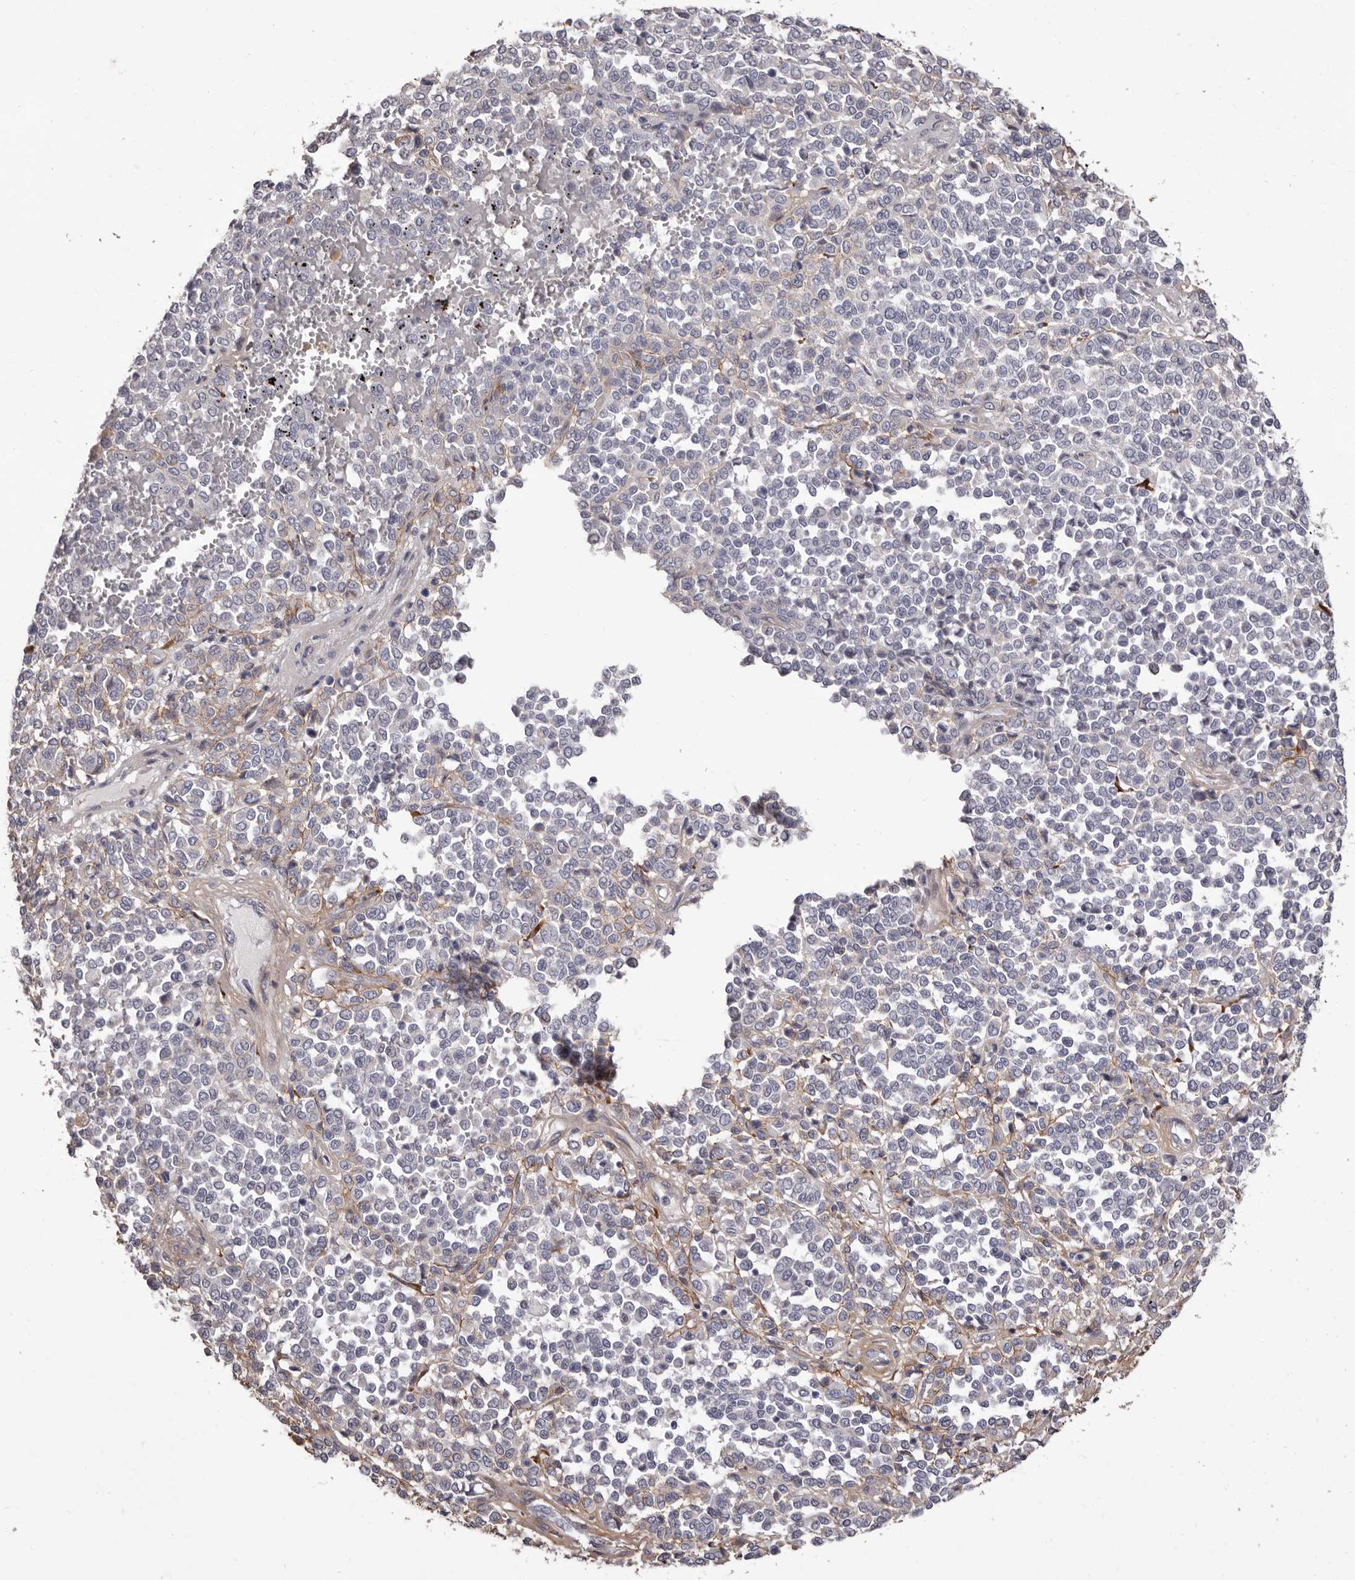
{"staining": {"intensity": "negative", "quantity": "none", "location": "none"}, "tissue": "melanoma", "cell_type": "Tumor cells", "image_type": "cancer", "snomed": [{"axis": "morphology", "description": "Malignant melanoma, Metastatic site"}, {"axis": "topography", "description": "Pancreas"}], "caption": "Protein analysis of melanoma demonstrates no significant expression in tumor cells.", "gene": "COL6A1", "patient": {"sex": "female", "age": 30}}